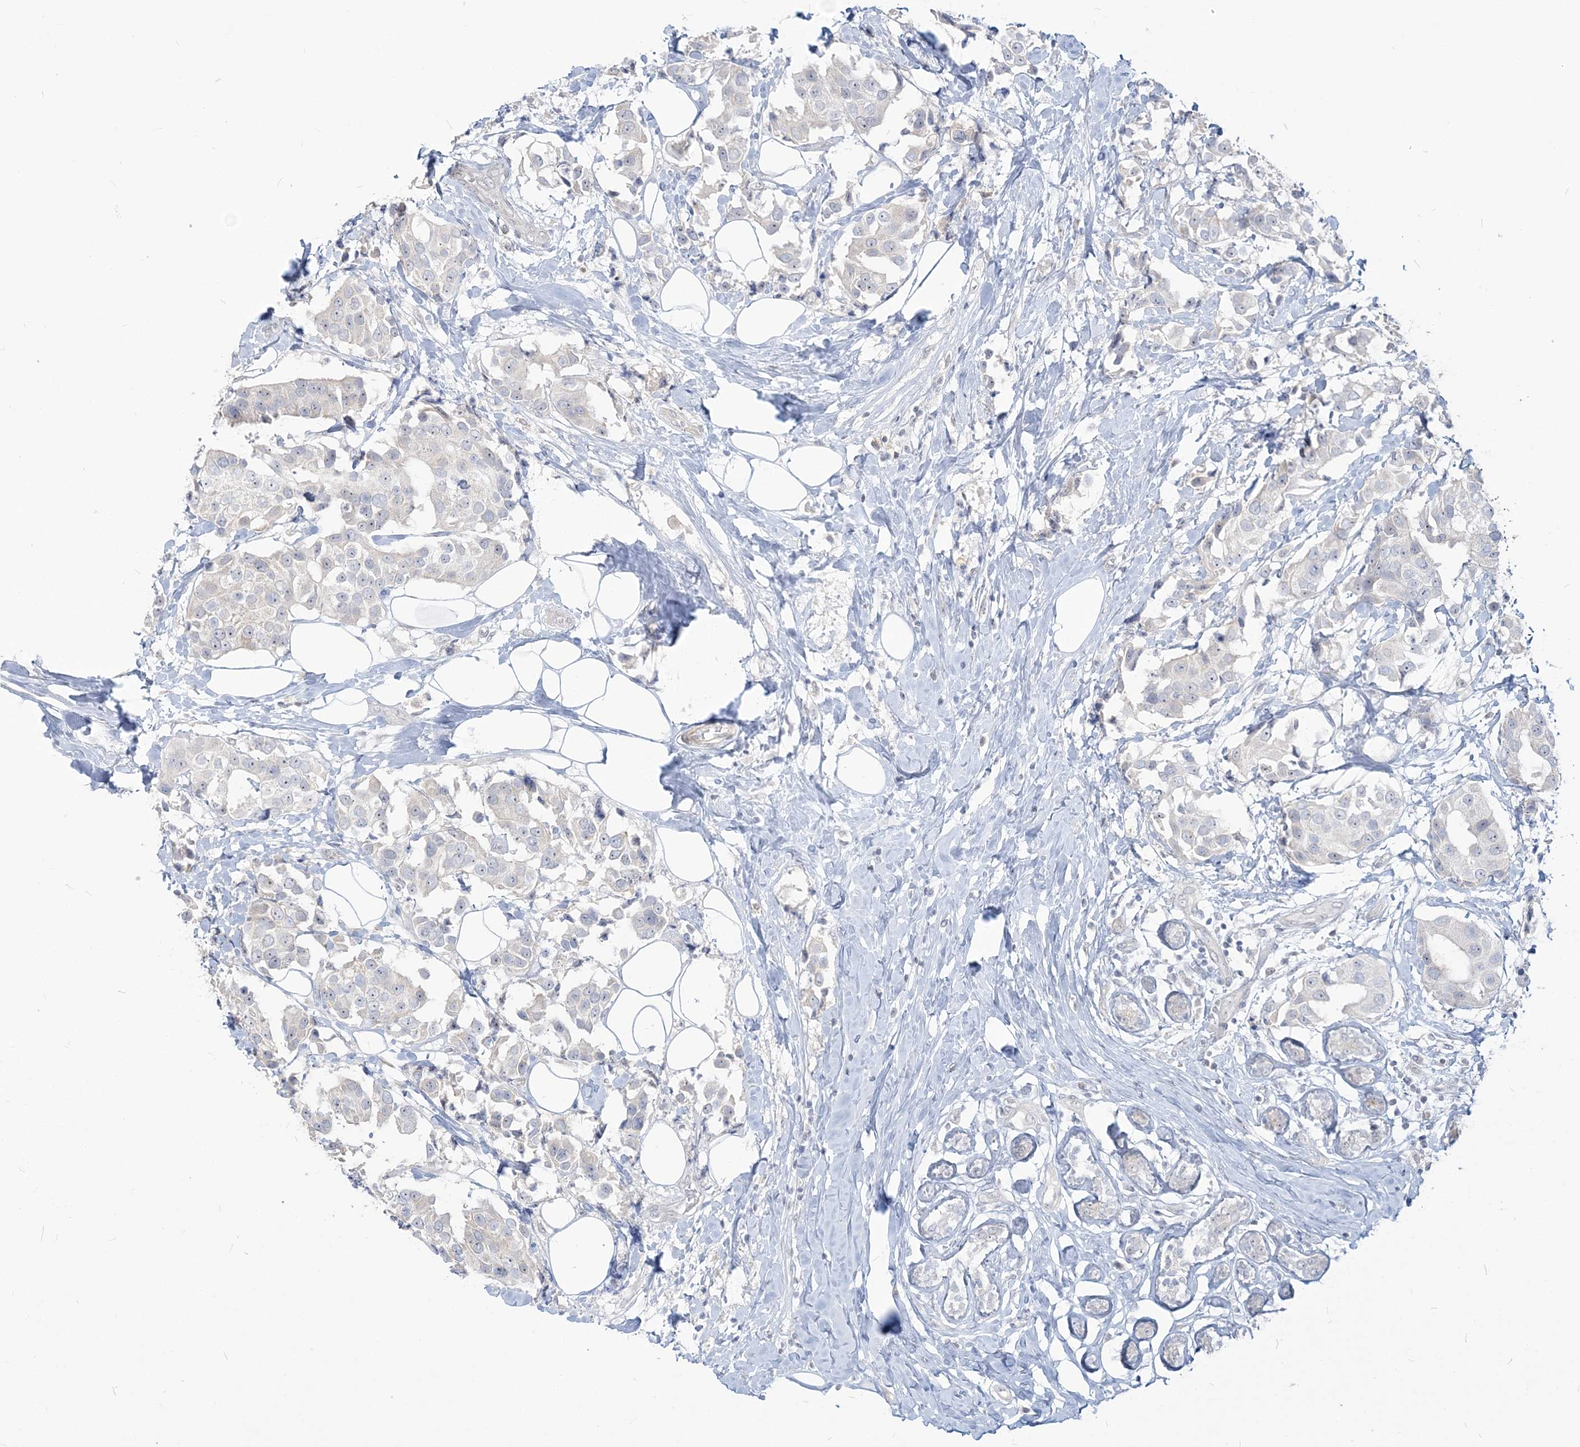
{"staining": {"intensity": "negative", "quantity": "none", "location": "none"}, "tissue": "breast cancer", "cell_type": "Tumor cells", "image_type": "cancer", "snomed": [{"axis": "morphology", "description": "Normal tissue, NOS"}, {"axis": "morphology", "description": "Duct carcinoma"}, {"axis": "topography", "description": "Breast"}], "caption": "High power microscopy histopathology image of an immunohistochemistry (IHC) micrograph of breast cancer, revealing no significant positivity in tumor cells.", "gene": "SDAD1", "patient": {"sex": "female", "age": 39}}